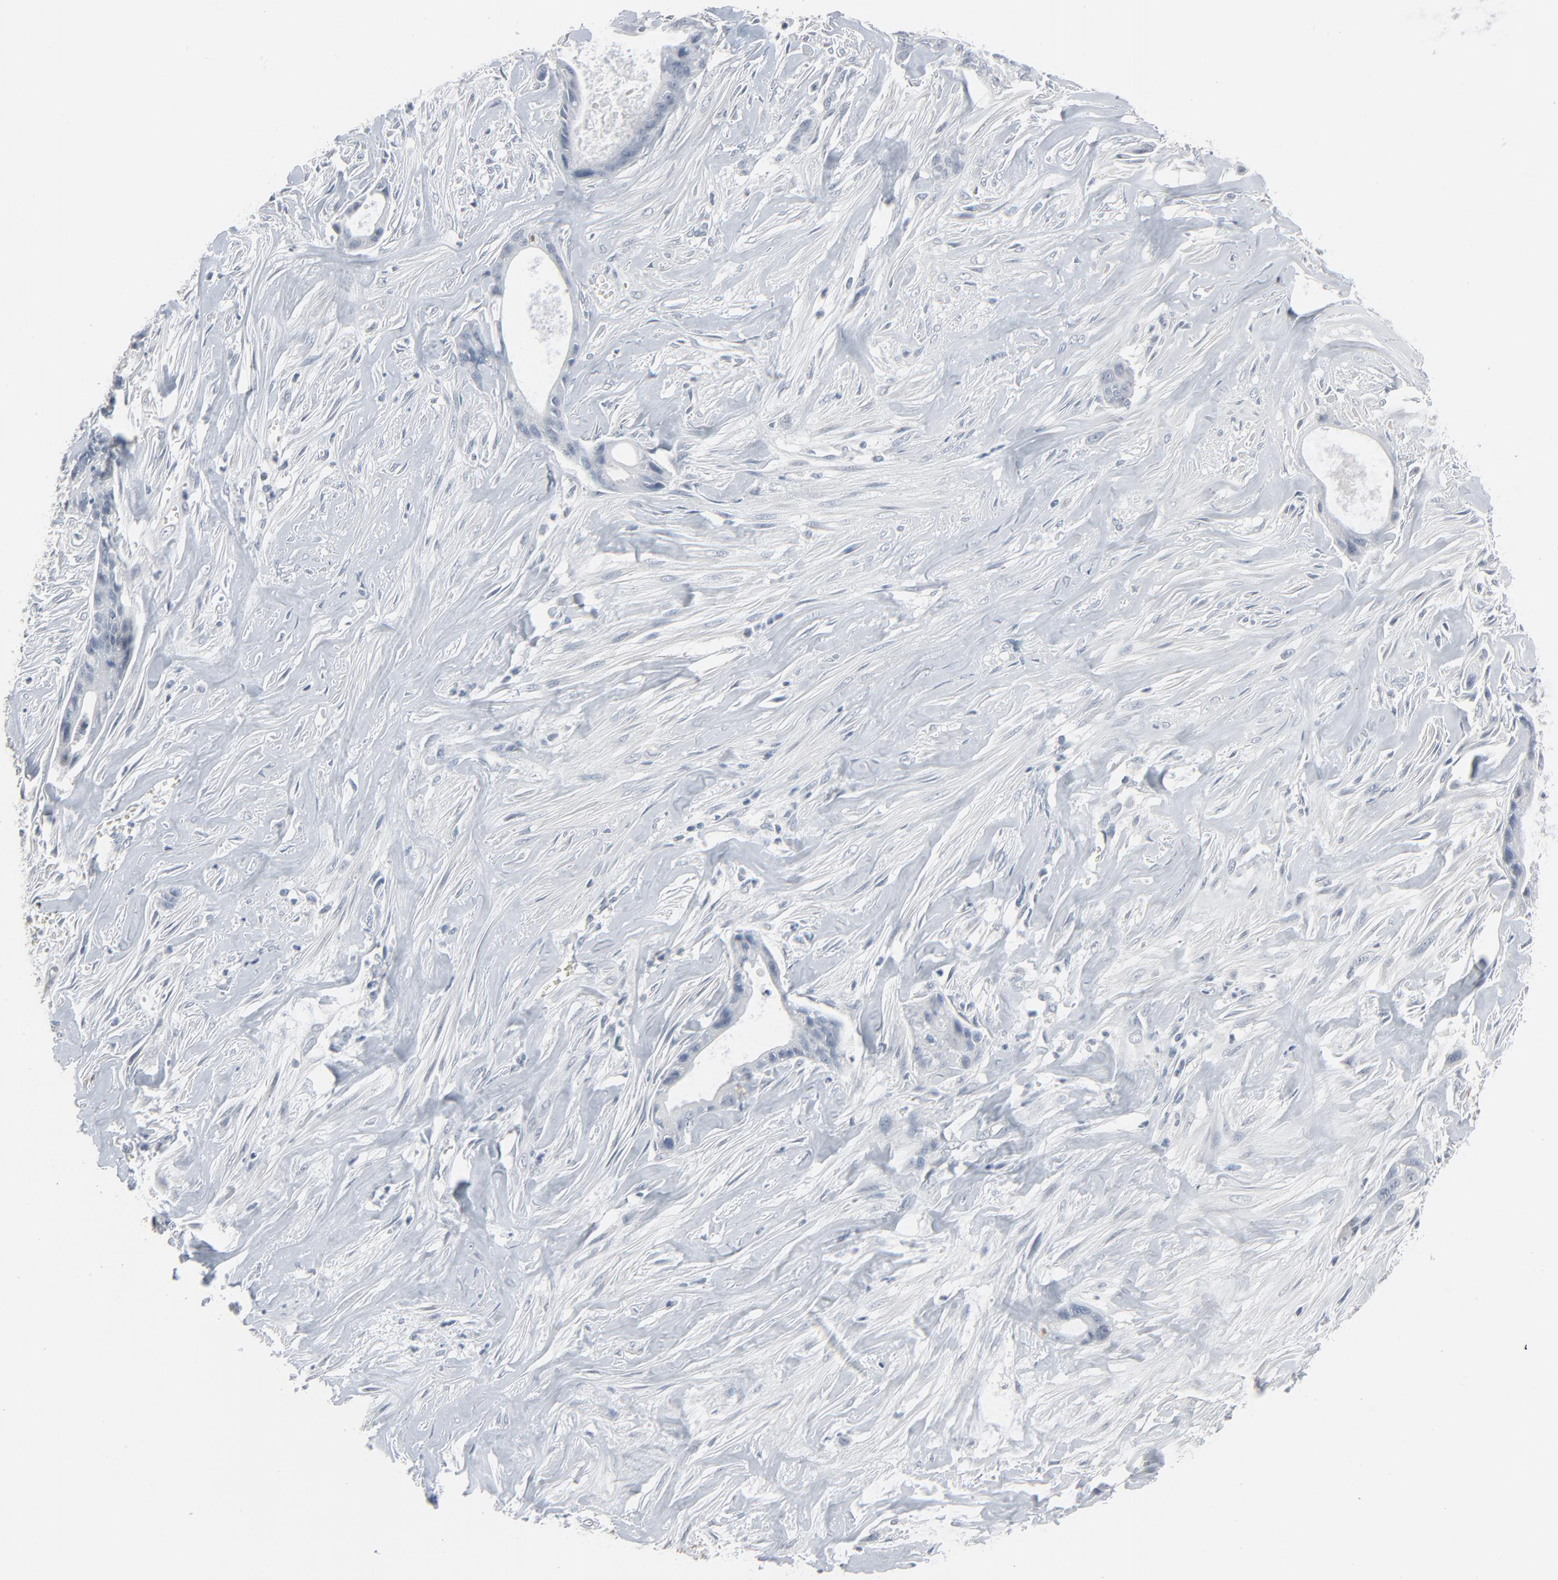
{"staining": {"intensity": "moderate", "quantity": "25%-75%", "location": "cytoplasmic/membranous"}, "tissue": "liver cancer", "cell_type": "Tumor cells", "image_type": "cancer", "snomed": [{"axis": "morphology", "description": "Cholangiocarcinoma"}, {"axis": "topography", "description": "Liver"}], "caption": "Tumor cells reveal medium levels of moderate cytoplasmic/membranous expression in approximately 25%-75% of cells in human liver cancer (cholangiocarcinoma).", "gene": "SAGE1", "patient": {"sex": "female", "age": 55}}